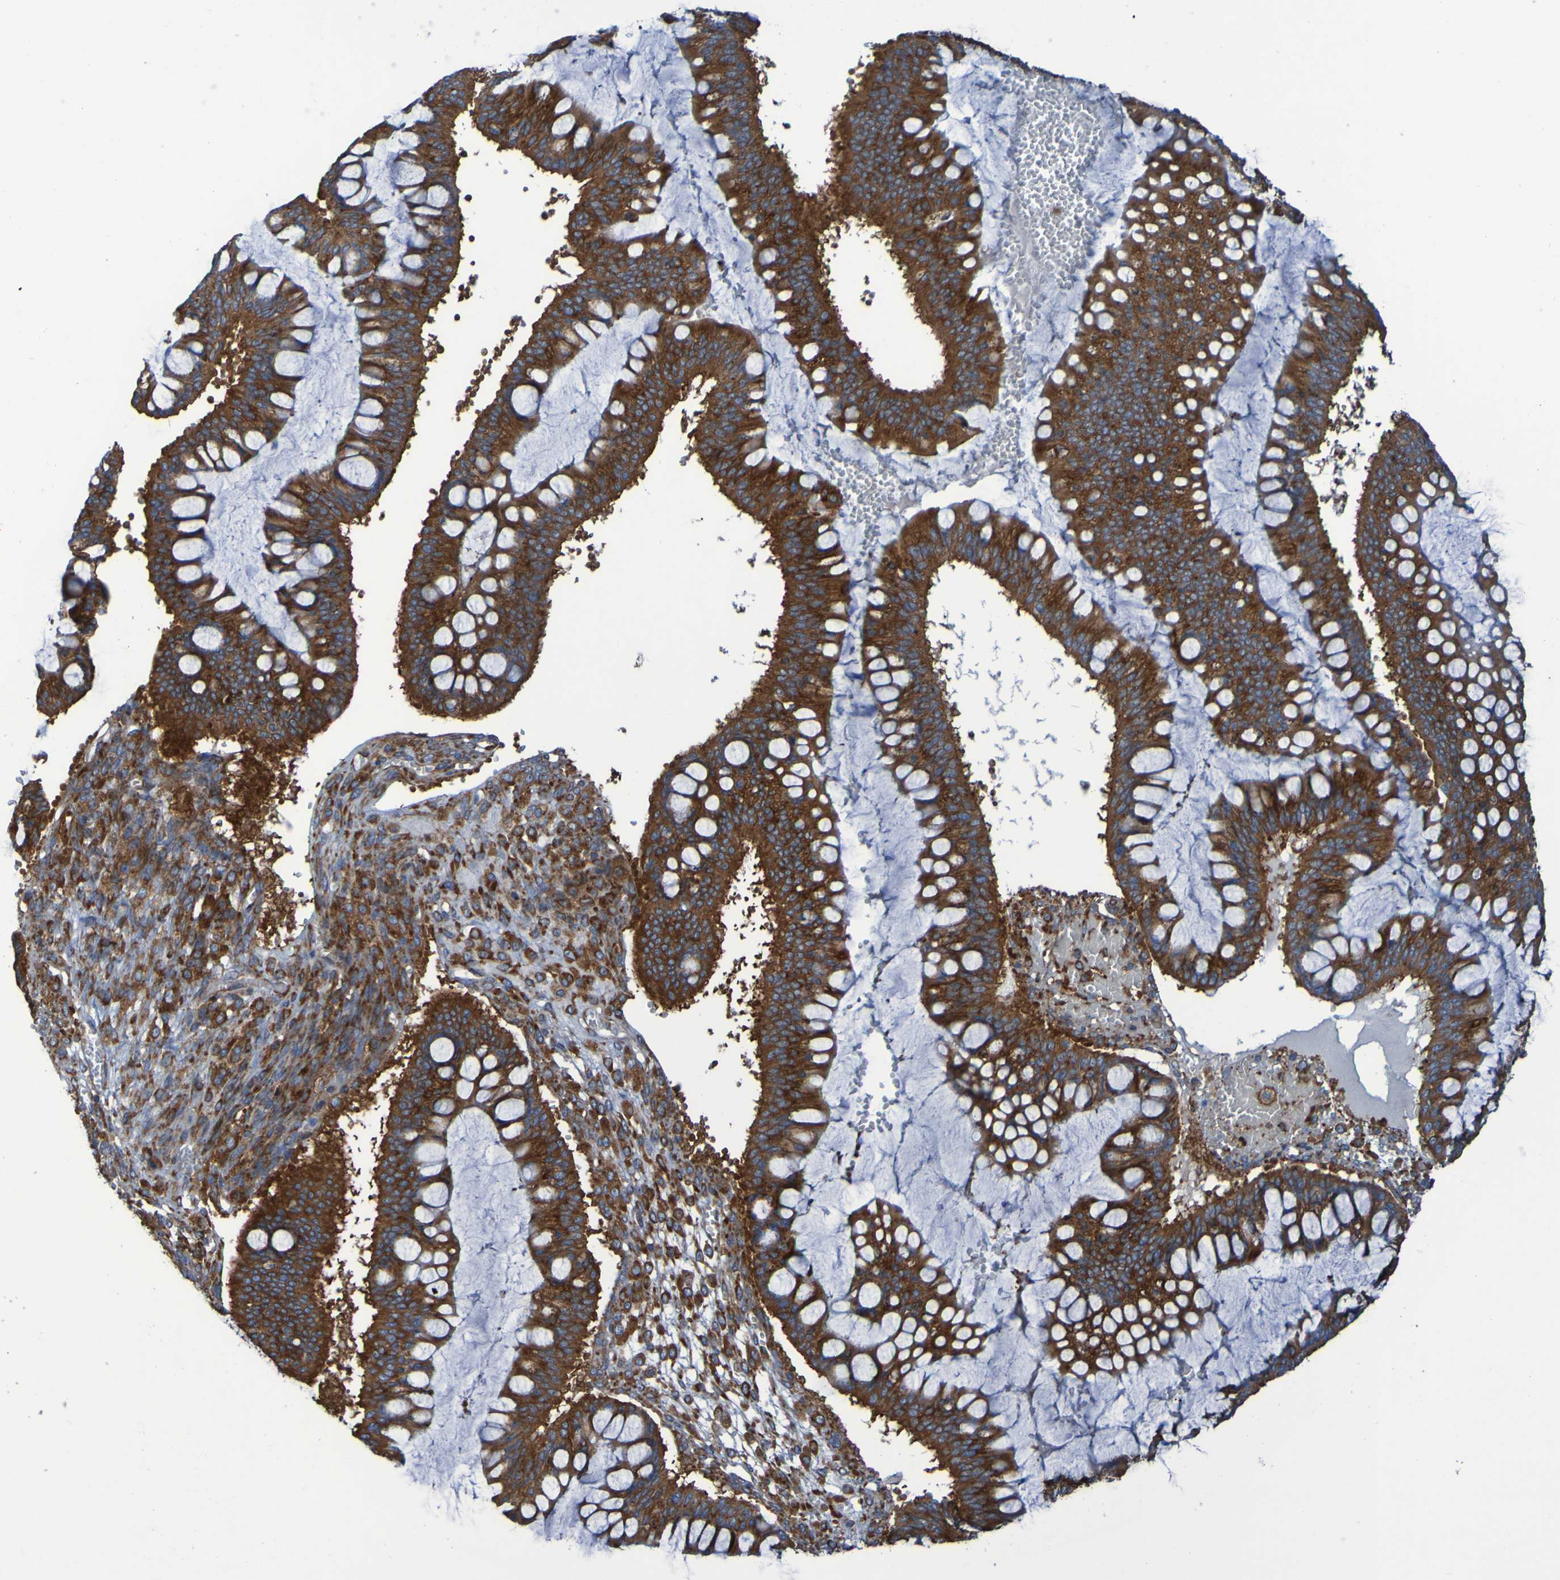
{"staining": {"intensity": "strong", "quantity": ">75%", "location": "cytoplasmic/membranous"}, "tissue": "ovarian cancer", "cell_type": "Tumor cells", "image_type": "cancer", "snomed": [{"axis": "morphology", "description": "Cystadenocarcinoma, mucinous, NOS"}, {"axis": "topography", "description": "Ovary"}], "caption": "This micrograph exhibits immunohistochemistry (IHC) staining of ovarian cancer, with high strong cytoplasmic/membranous staining in about >75% of tumor cells.", "gene": "RPL10", "patient": {"sex": "female", "age": 73}}